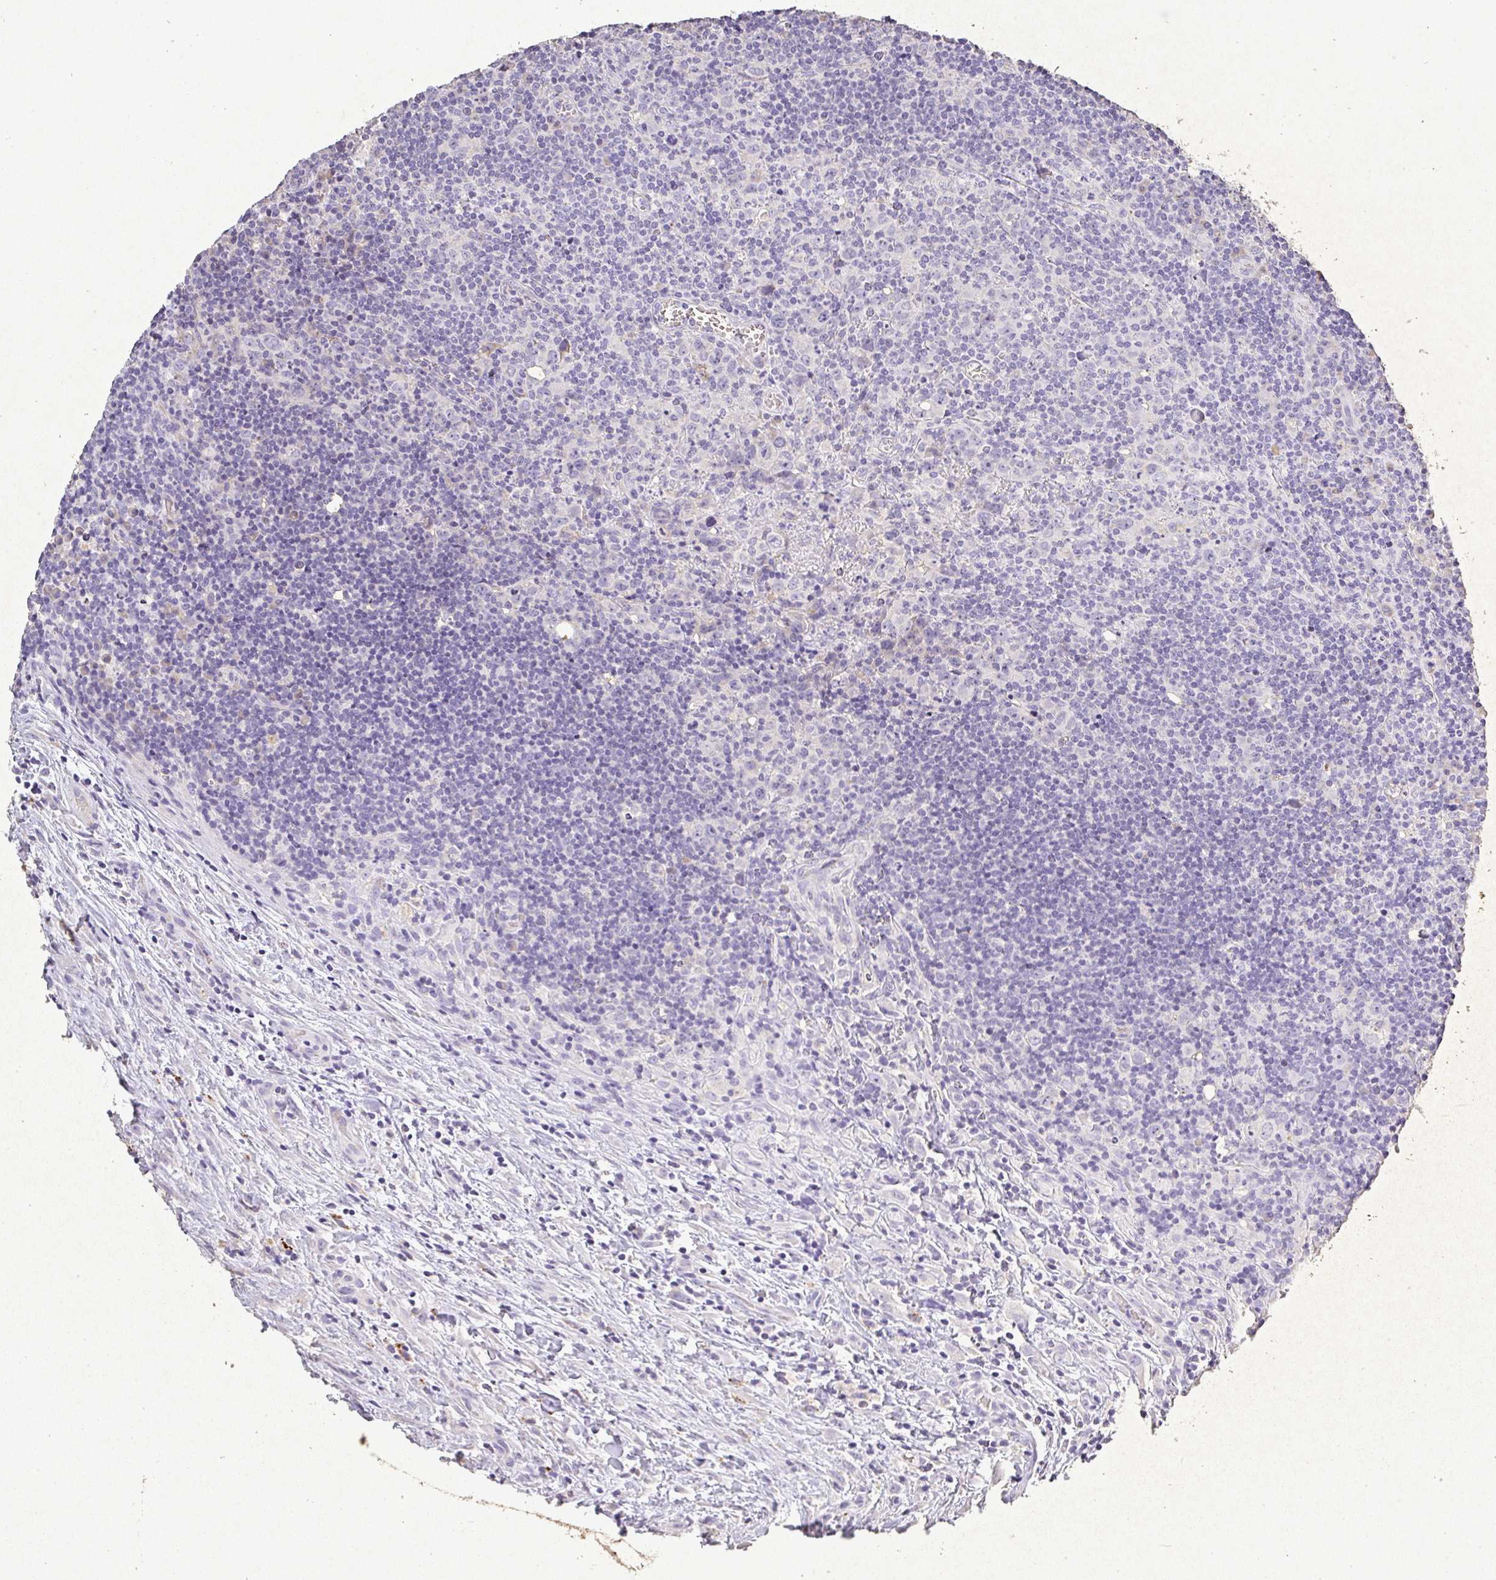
{"staining": {"intensity": "negative", "quantity": "none", "location": "none"}, "tissue": "lymphoma", "cell_type": "Tumor cells", "image_type": "cancer", "snomed": [{"axis": "morphology", "description": "Hodgkin's disease, NOS"}, {"axis": "topography", "description": "Lymph node"}], "caption": "A high-resolution histopathology image shows immunohistochemistry (IHC) staining of Hodgkin's disease, which demonstrates no significant positivity in tumor cells. (DAB (3,3'-diaminobenzidine) immunohistochemistry, high magnification).", "gene": "RPS2", "patient": {"sex": "female", "age": 18}}